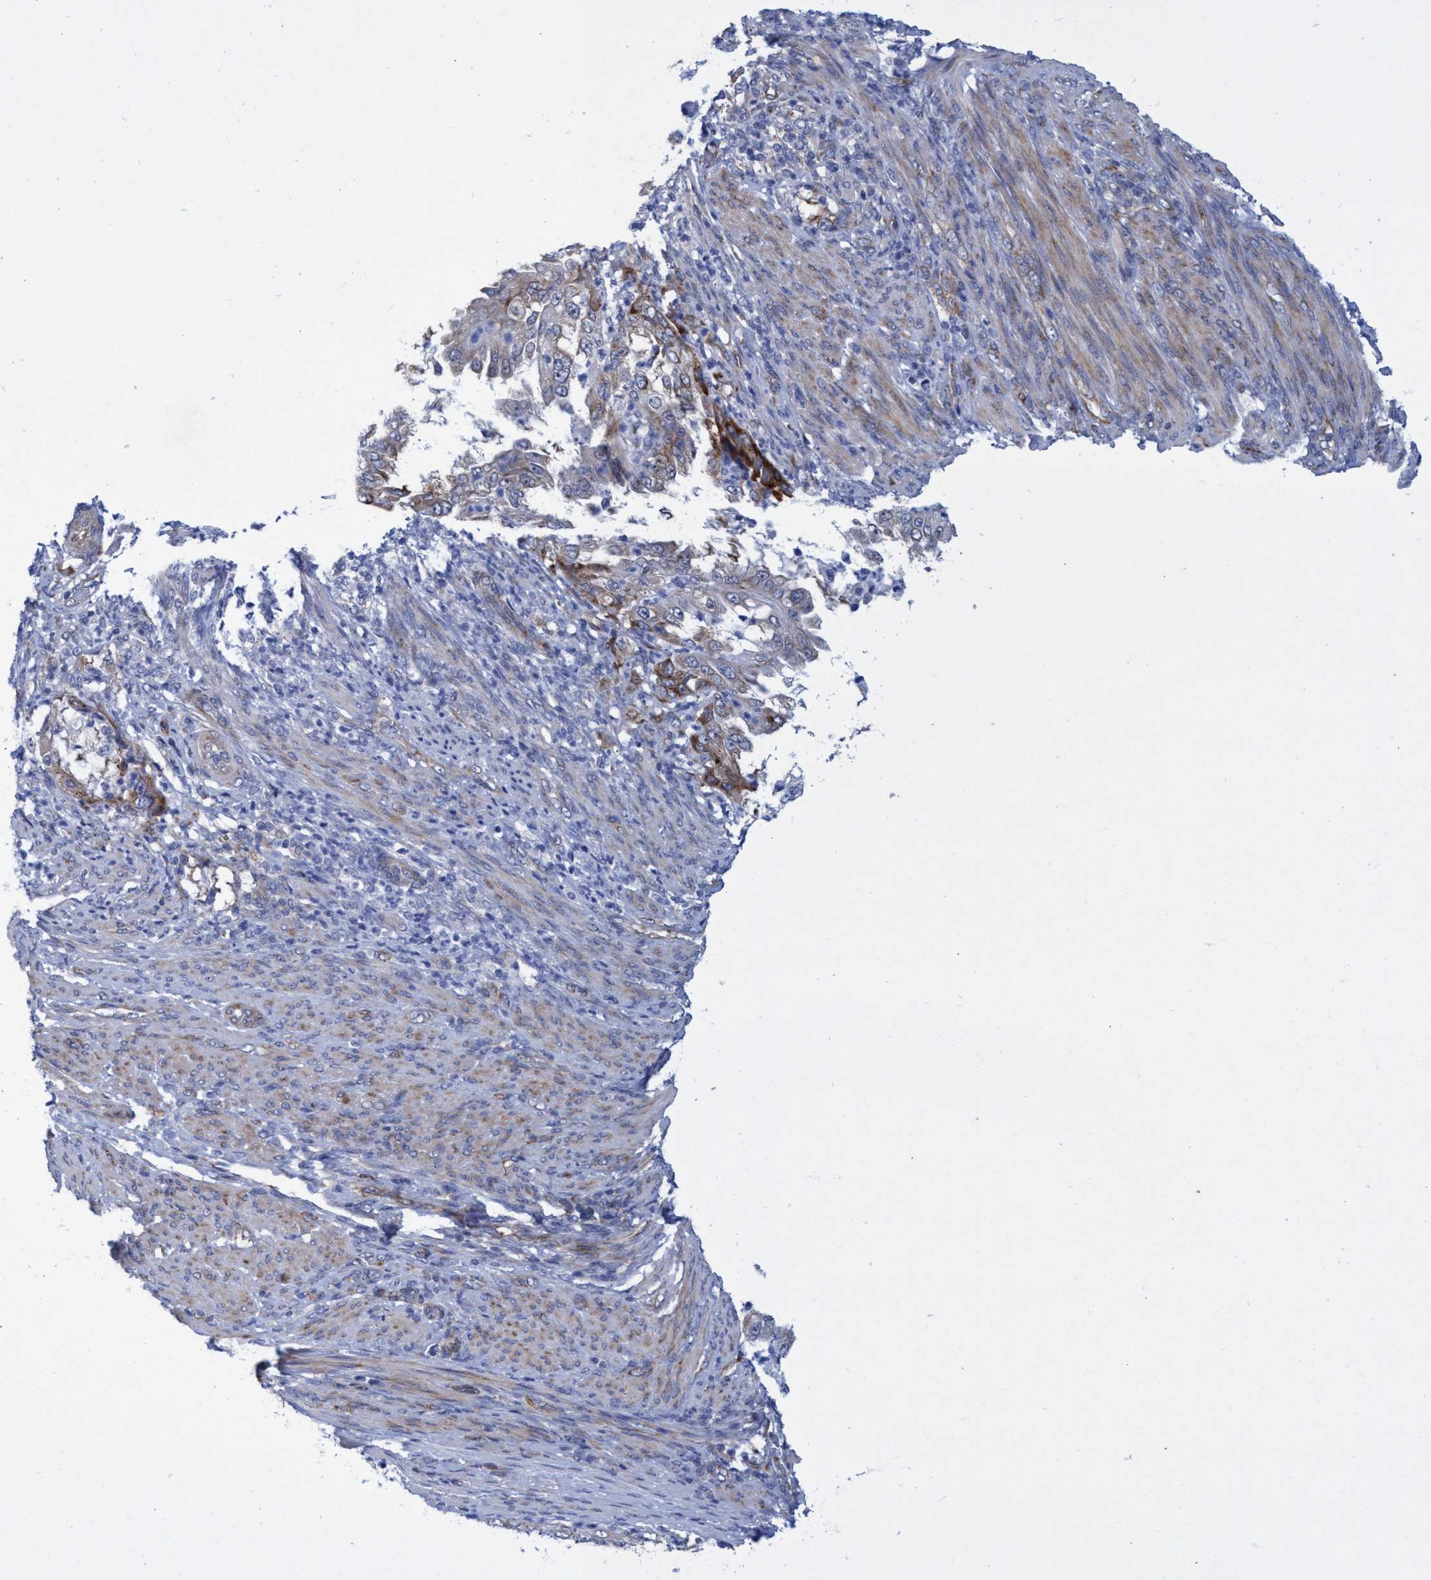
{"staining": {"intensity": "moderate", "quantity": "<25%", "location": "cytoplasmic/membranous"}, "tissue": "endometrial cancer", "cell_type": "Tumor cells", "image_type": "cancer", "snomed": [{"axis": "morphology", "description": "Adenocarcinoma, NOS"}, {"axis": "topography", "description": "Endometrium"}], "caption": "IHC (DAB (3,3'-diaminobenzidine)) staining of human endometrial adenocarcinoma exhibits moderate cytoplasmic/membranous protein staining in approximately <25% of tumor cells. Using DAB (3,3'-diaminobenzidine) (brown) and hematoxylin (blue) stains, captured at high magnification using brightfield microscopy.", "gene": "R3HCC1", "patient": {"sex": "female", "age": 85}}